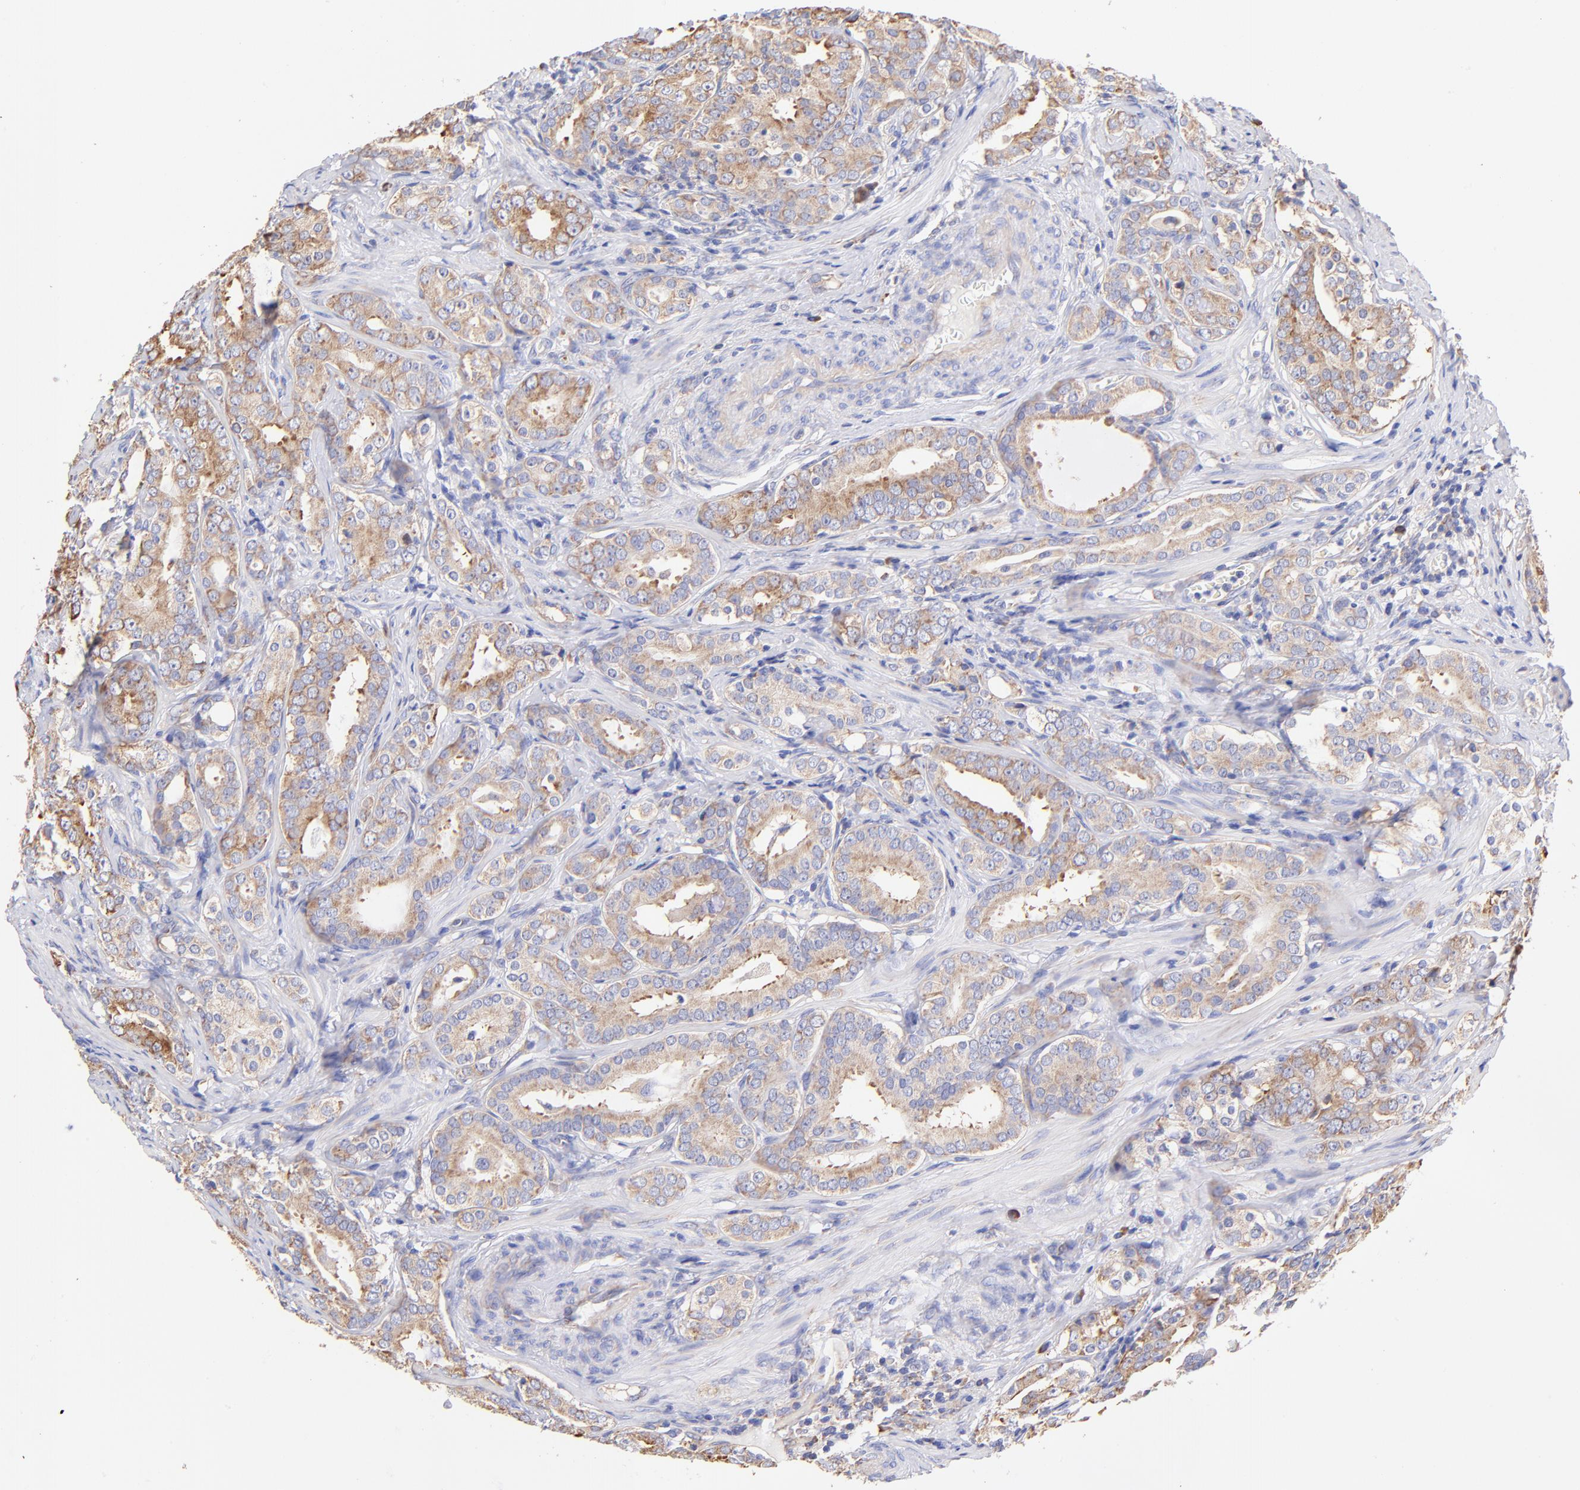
{"staining": {"intensity": "moderate", "quantity": ">75%", "location": "cytoplasmic/membranous"}, "tissue": "prostate cancer", "cell_type": "Tumor cells", "image_type": "cancer", "snomed": [{"axis": "morphology", "description": "Adenocarcinoma, Low grade"}, {"axis": "topography", "description": "Prostate"}], "caption": "A high-resolution histopathology image shows immunohistochemistry staining of prostate cancer (adenocarcinoma (low-grade)), which exhibits moderate cytoplasmic/membranous positivity in about >75% of tumor cells.", "gene": "RPL30", "patient": {"sex": "male", "age": 59}}